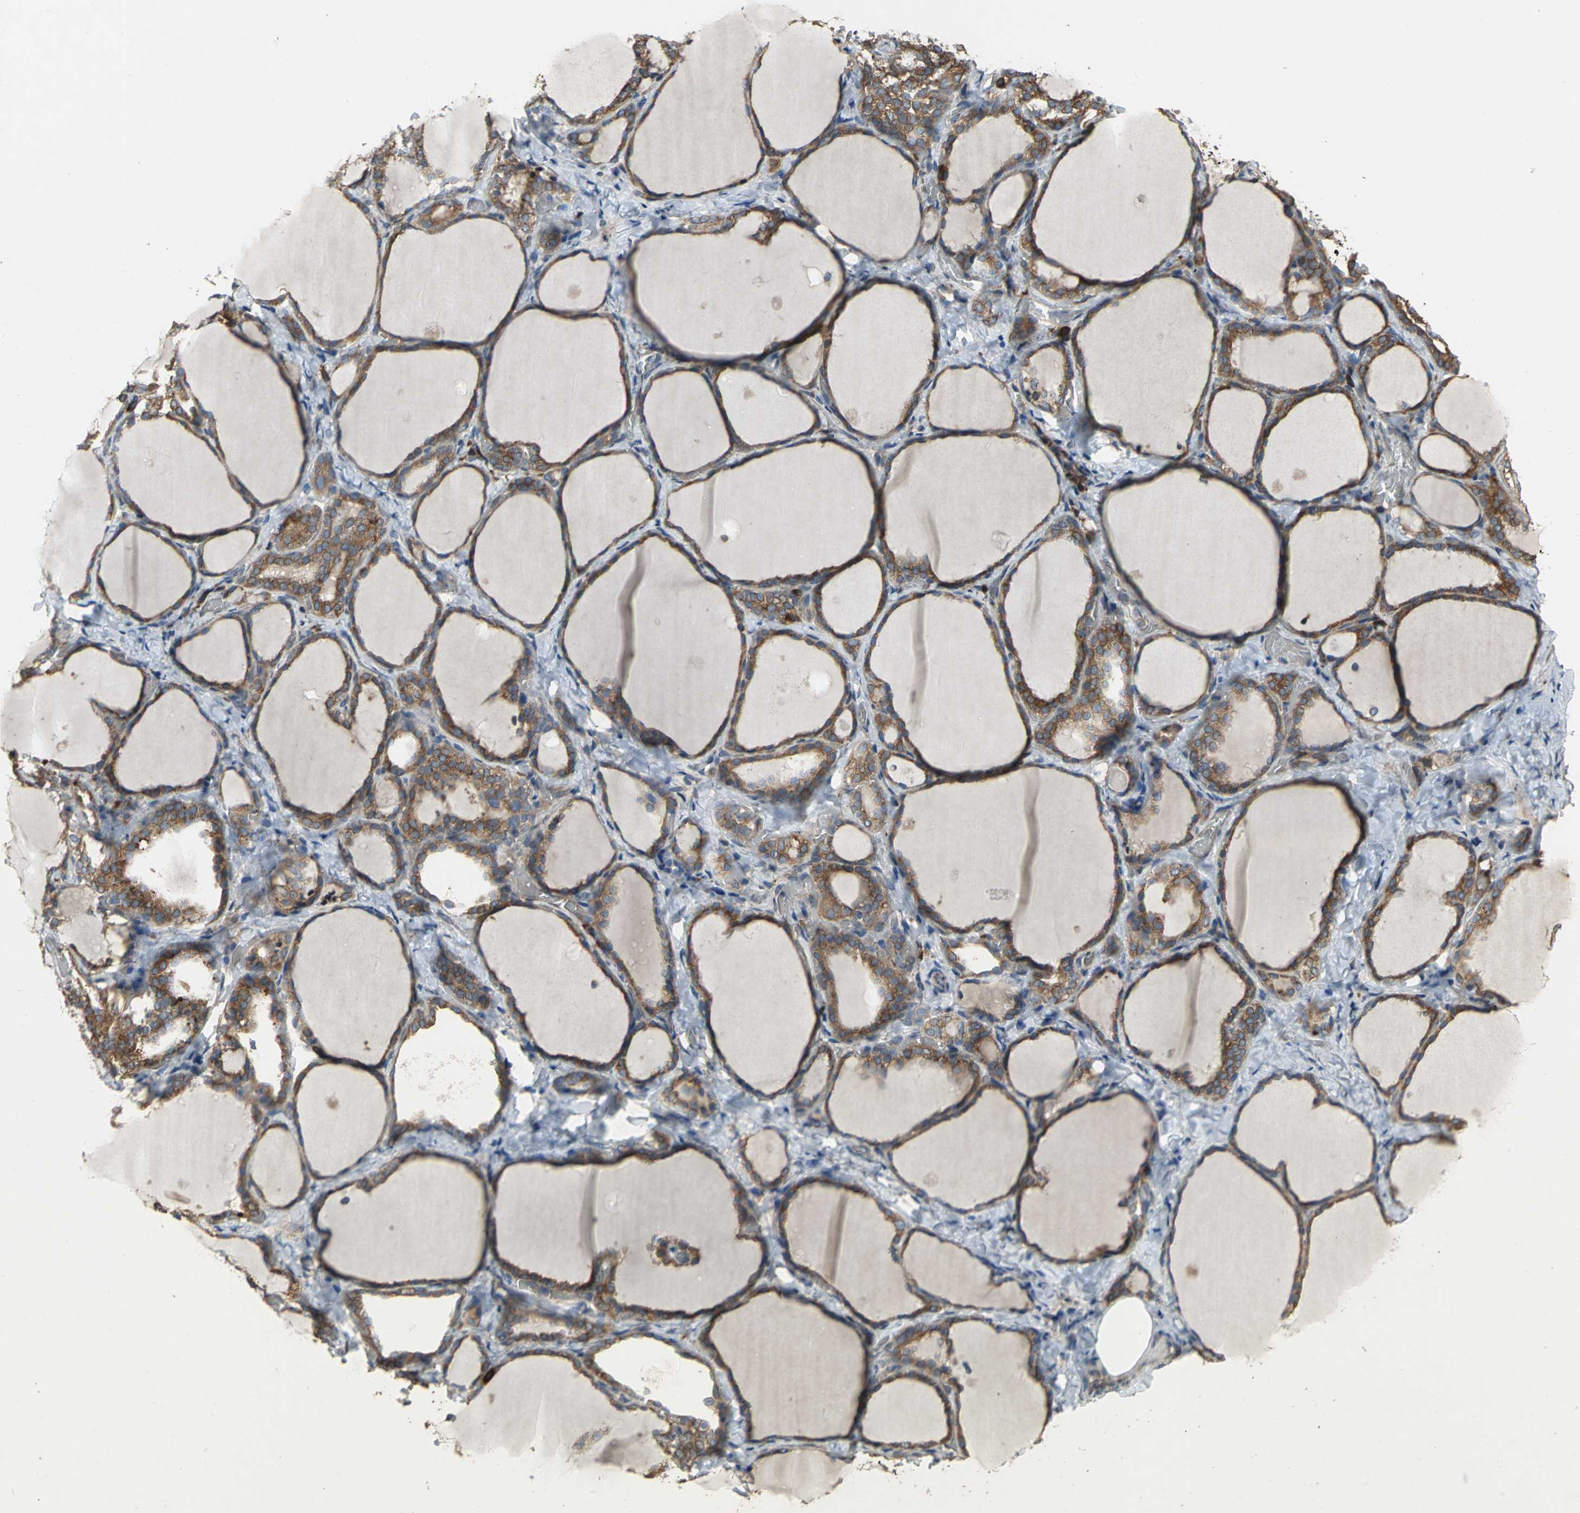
{"staining": {"intensity": "moderate", "quantity": ">75%", "location": "cytoplasmic/membranous"}, "tissue": "thyroid gland", "cell_type": "Glandular cells", "image_type": "normal", "snomed": [{"axis": "morphology", "description": "Normal tissue, NOS"}, {"axis": "morphology", "description": "Papillary adenocarcinoma, NOS"}, {"axis": "topography", "description": "Thyroid gland"}], "caption": "DAB immunohistochemical staining of unremarkable thyroid gland reveals moderate cytoplasmic/membranous protein expression in about >75% of glandular cells.", "gene": "SYVN1", "patient": {"sex": "female", "age": 30}}